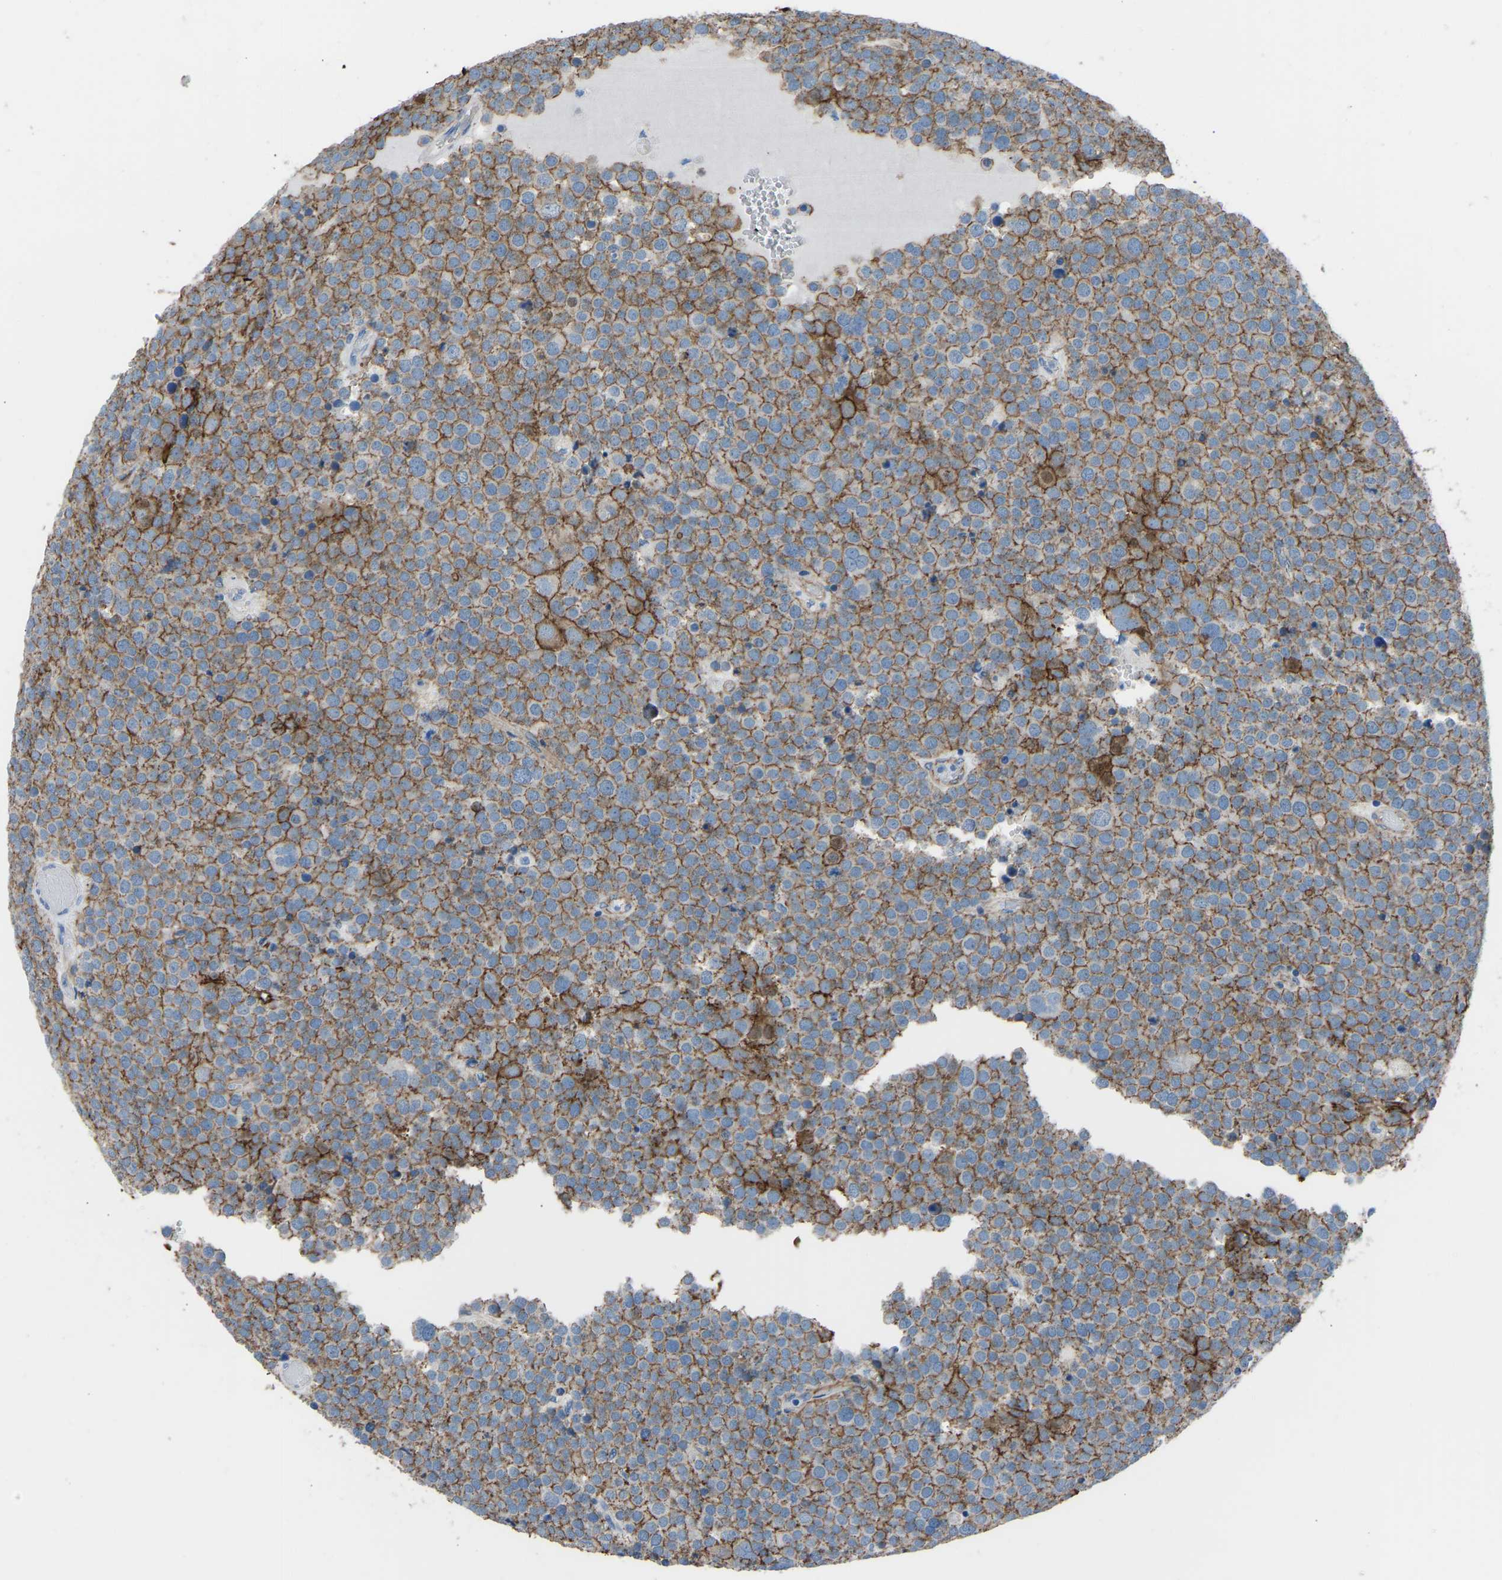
{"staining": {"intensity": "strong", "quantity": "25%-75%", "location": "cytoplasmic/membranous"}, "tissue": "testis cancer", "cell_type": "Tumor cells", "image_type": "cancer", "snomed": [{"axis": "morphology", "description": "Normal tissue, NOS"}, {"axis": "morphology", "description": "Seminoma, NOS"}, {"axis": "topography", "description": "Testis"}], "caption": "There is high levels of strong cytoplasmic/membranous expression in tumor cells of seminoma (testis), as demonstrated by immunohistochemical staining (brown color).", "gene": "MYH10", "patient": {"sex": "male", "age": 71}}